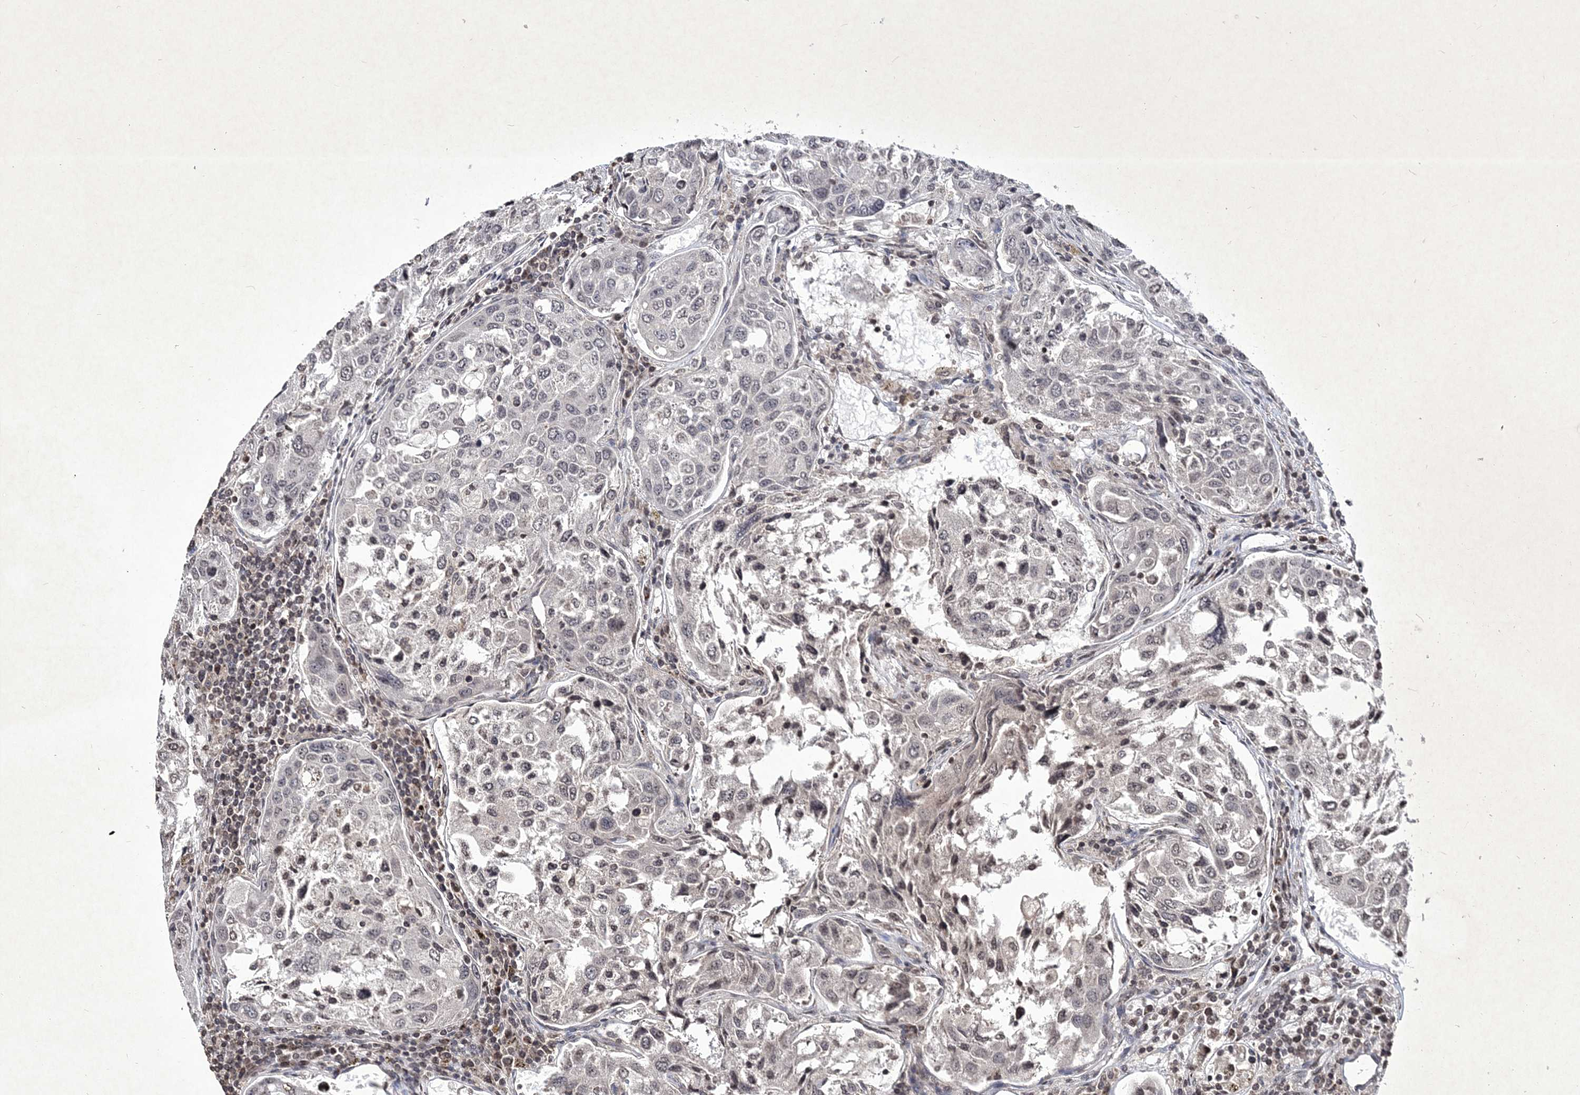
{"staining": {"intensity": "weak", "quantity": "25%-75%", "location": "nuclear"}, "tissue": "urothelial cancer", "cell_type": "Tumor cells", "image_type": "cancer", "snomed": [{"axis": "morphology", "description": "Urothelial carcinoma, High grade"}, {"axis": "topography", "description": "Lymph node"}, {"axis": "topography", "description": "Urinary bladder"}], "caption": "Urothelial cancer stained with a brown dye reveals weak nuclear positive staining in about 25%-75% of tumor cells.", "gene": "SOWAHB", "patient": {"sex": "male", "age": 51}}